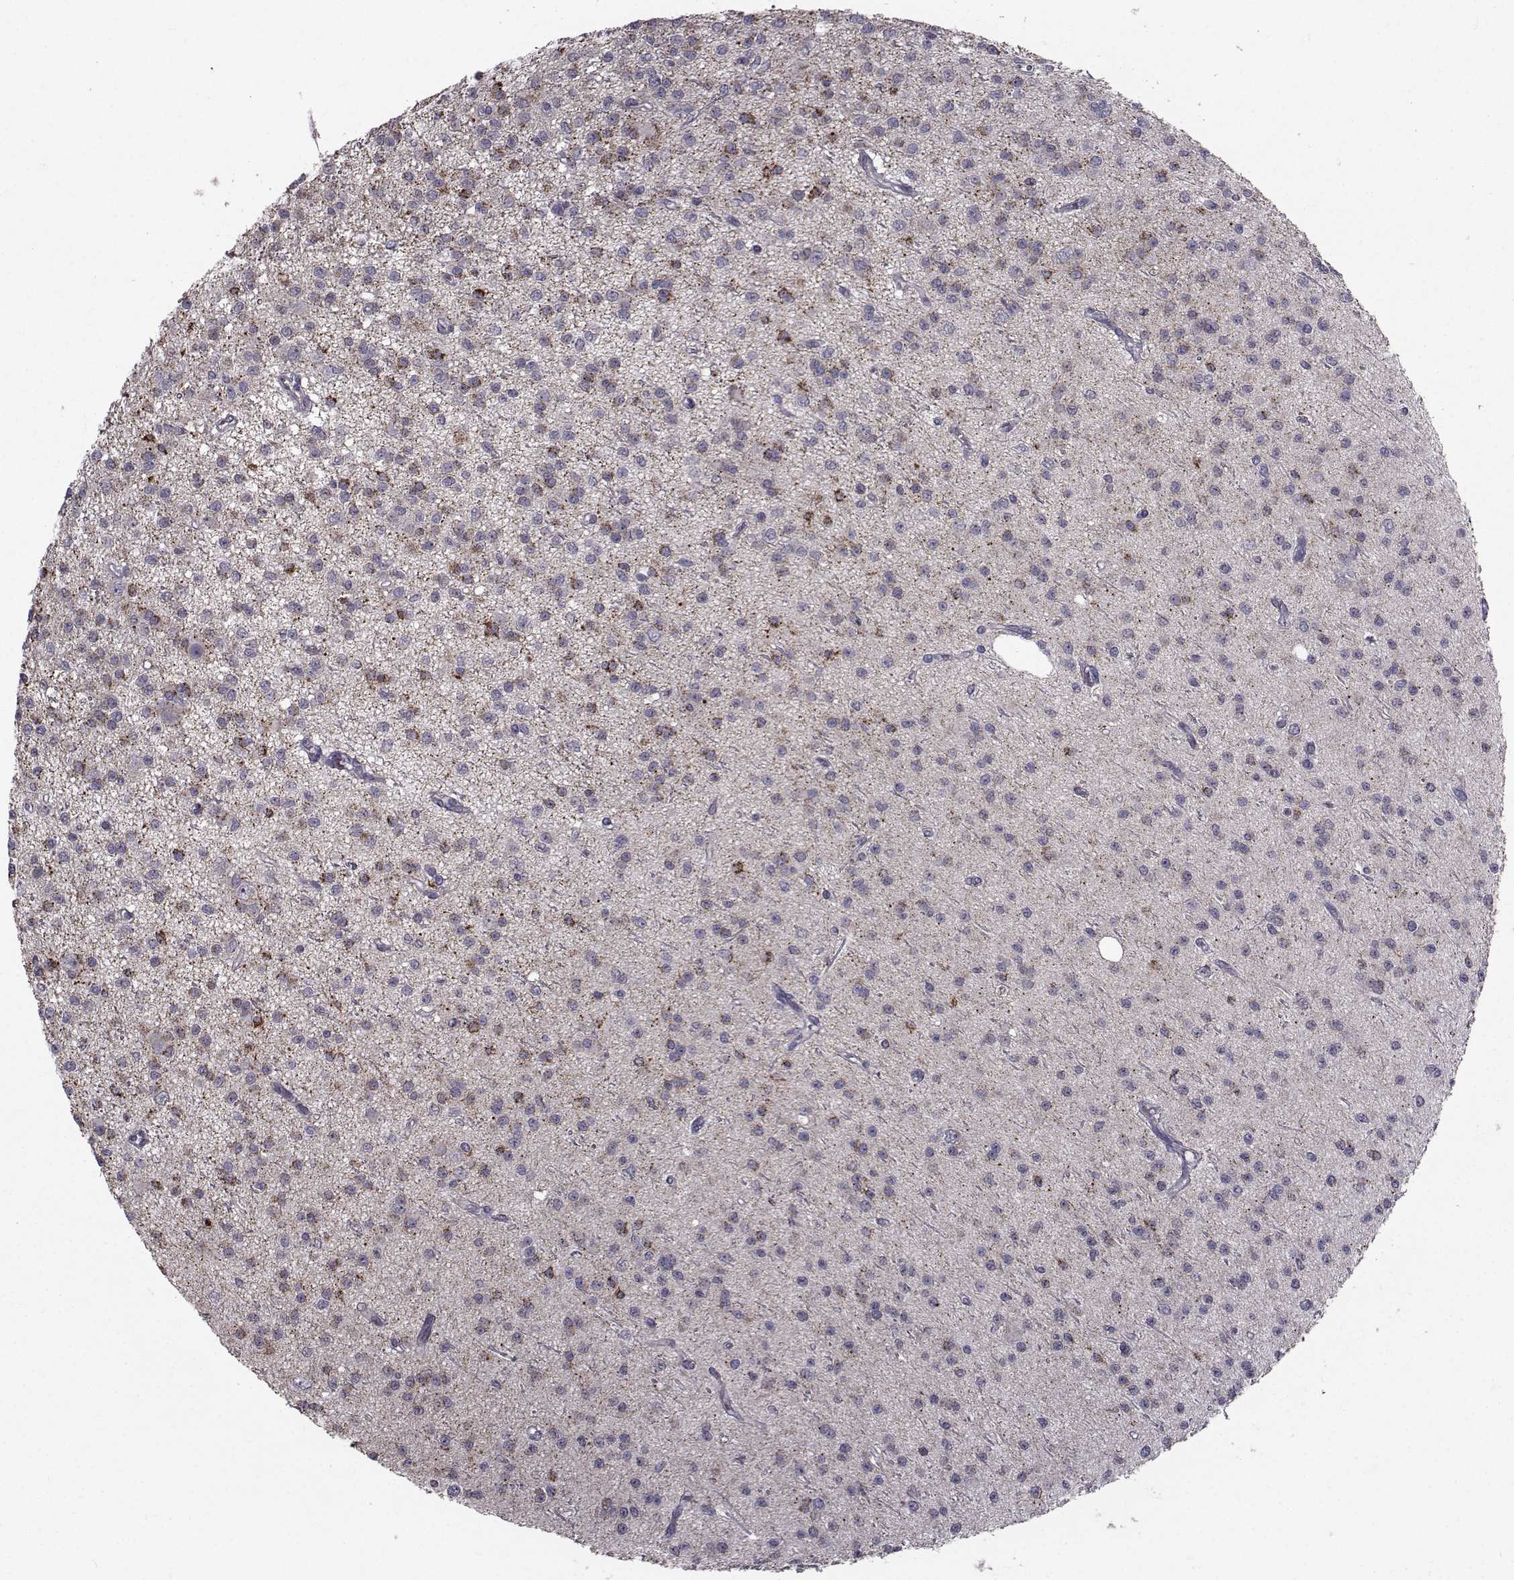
{"staining": {"intensity": "negative", "quantity": "none", "location": "none"}, "tissue": "glioma", "cell_type": "Tumor cells", "image_type": "cancer", "snomed": [{"axis": "morphology", "description": "Glioma, malignant, Low grade"}, {"axis": "topography", "description": "Brain"}], "caption": "An image of human glioma is negative for staining in tumor cells. The staining was performed using DAB to visualize the protein expression in brown, while the nuclei were stained in blue with hematoxylin (Magnification: 20x).", "gene": "FDXR", "patient": {"sex": "male", "age": 27}}